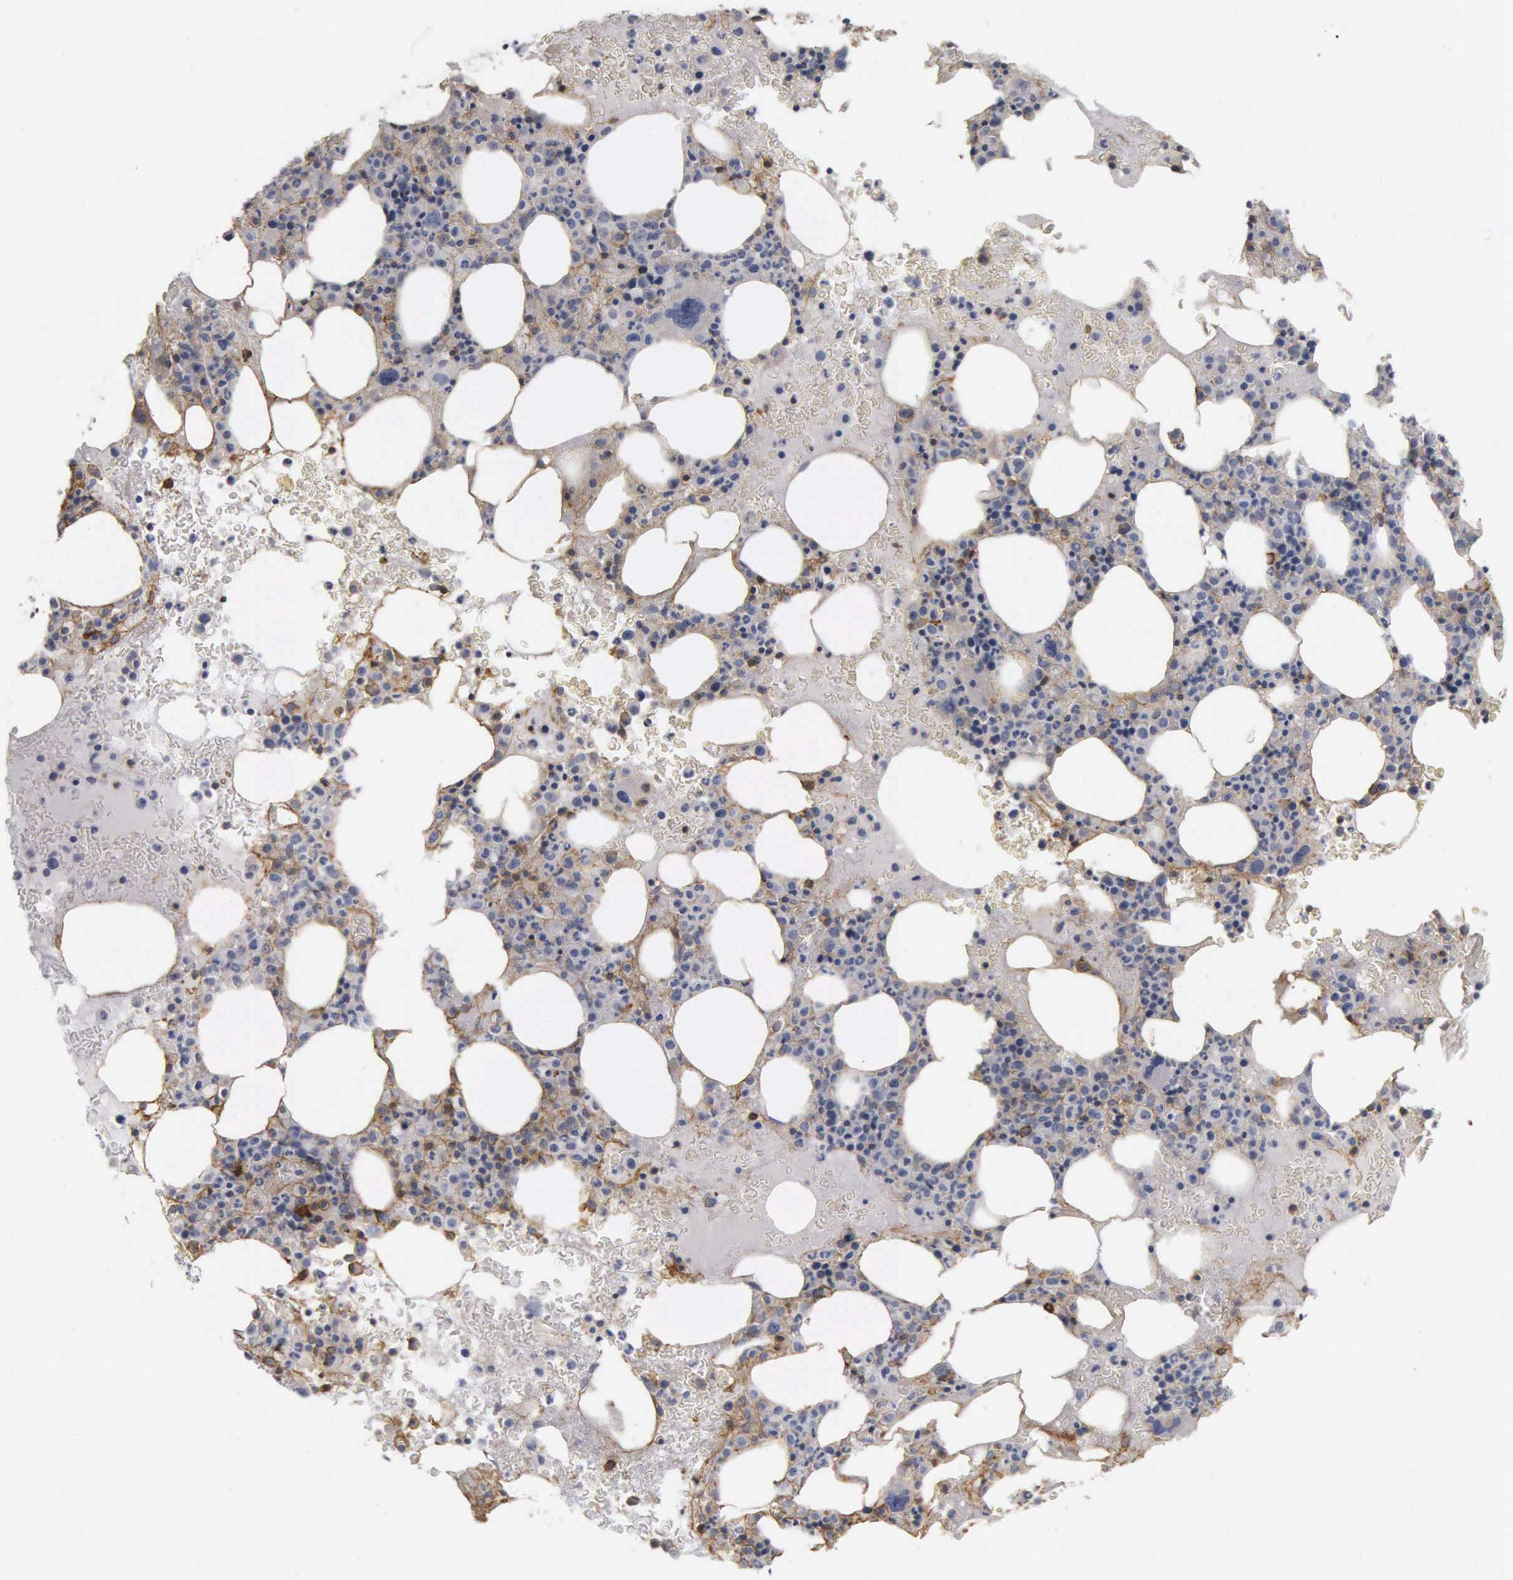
{"staining": {"intensity": "strong", "quantity": "25%-75%", "location": "cytoplasmic/membranous"}, "tissue": "bone marrow", "cell_type": "Hematopoietic cells", "image_type": "normal", "snomed": [{"axis": "morphology", "description": "Normal tissue, NOS"}, {"axis": "topography", "description": "Bone marrow"}], "caption": "The photomicrograph reveals a brown stain indicating the presence of a protein in the cytoplasmic/membranous of hematopoietic cells in bone marrow. (DAB (3,3'-diaminobenzidine) IHC with brightfield microscopy, high magnification).", "gene": "CD99", "patient": {"sex": "female", "age": 88}}